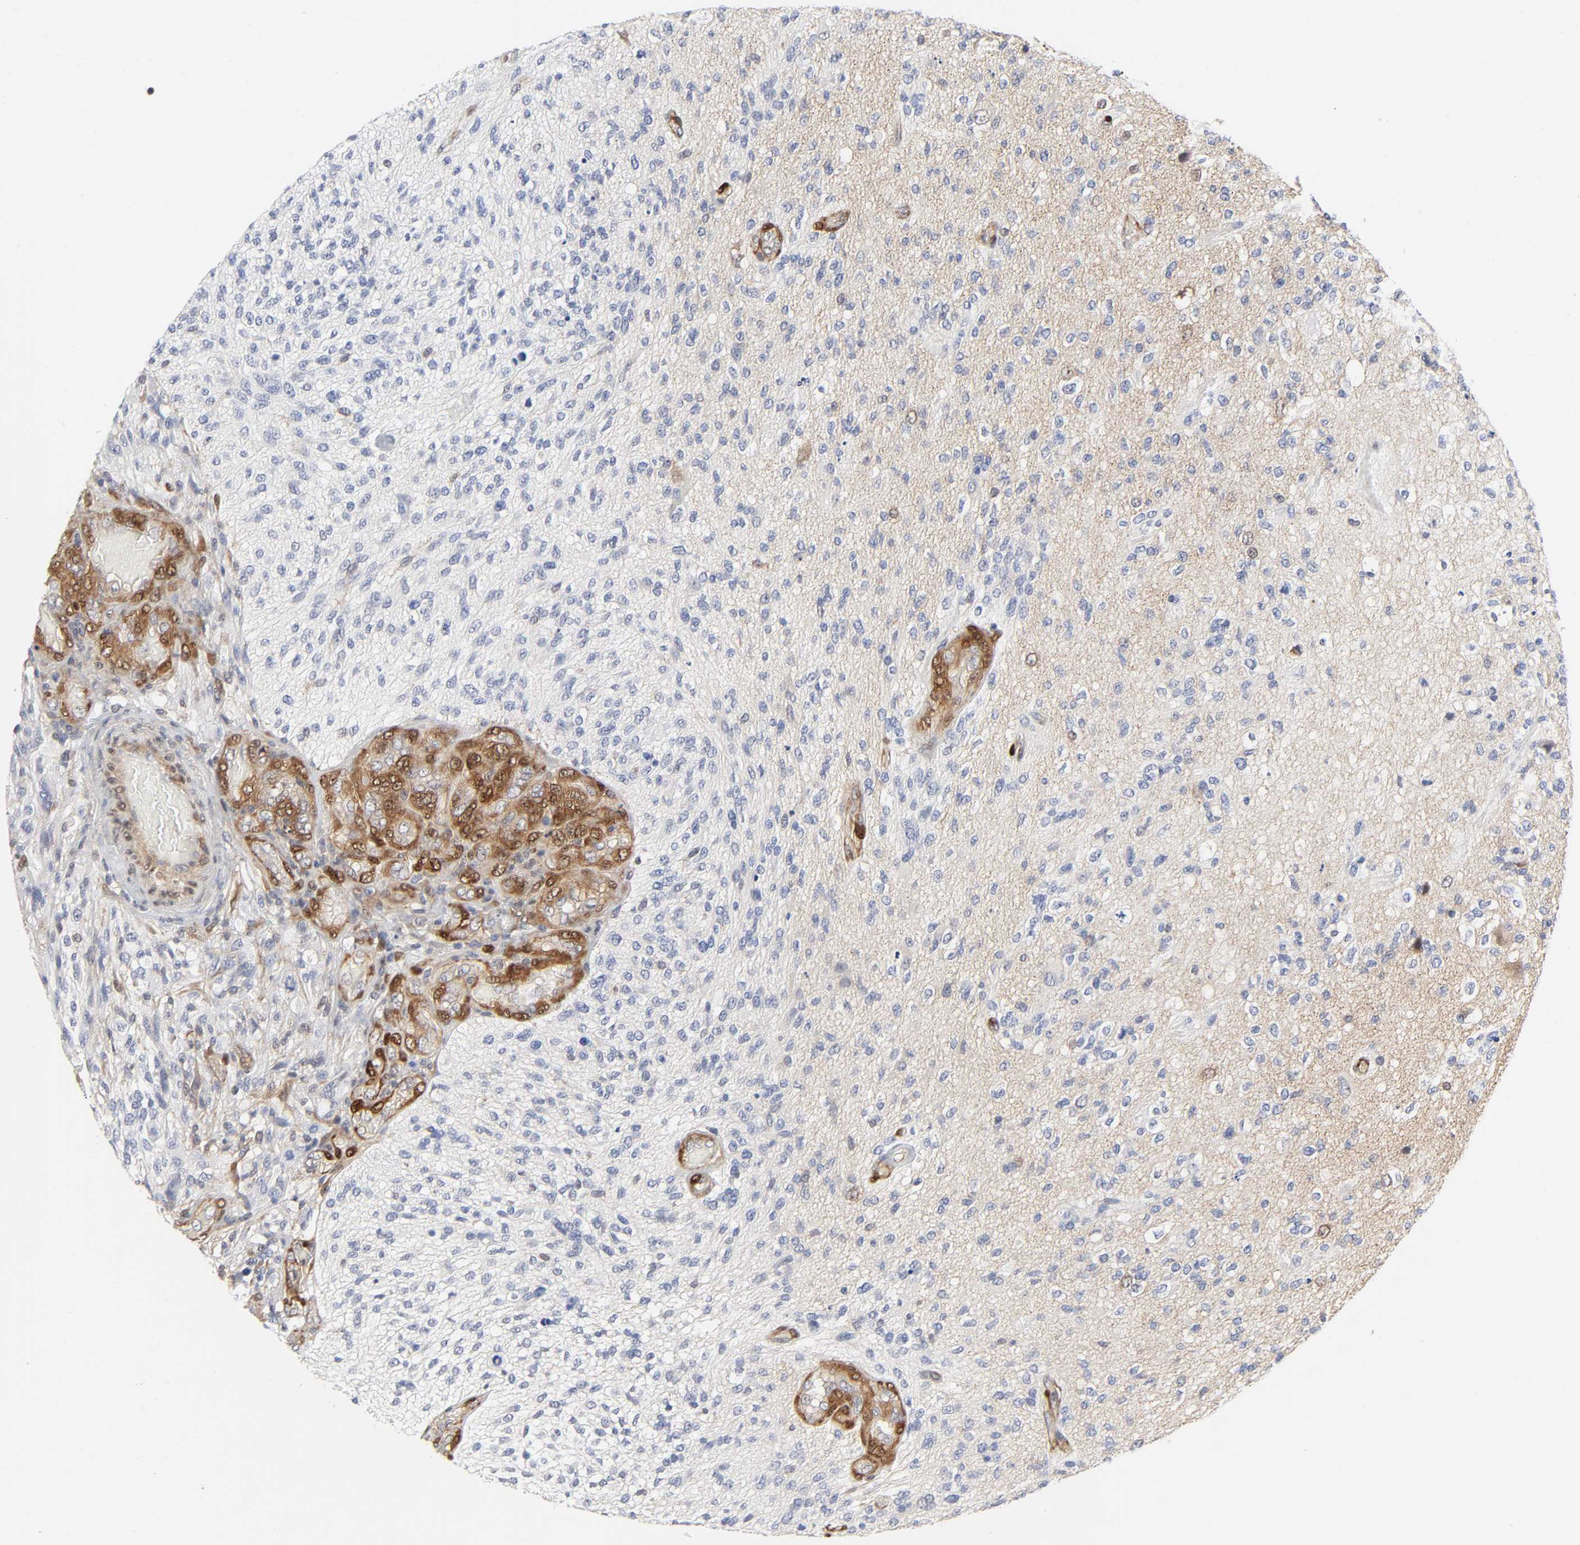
{"staining": {"intensity": "negative", "quantity": "none", "location": "none"}, "tissue": "glioma", "cell_type": "Tumor cells", "image_type": "cancer", "snomed": [{"axis": "morphology", "description": "Normal tissue, NOS"}, {"axis": "morphology", "description": "Glioma, malignant, High grade"}, {"axis": "topography", "description": "Cerebral cortex"}], "caption": "Glioma was stained to show a protein in brown. There is no significant staining in tumor cells.", "gene": "PTEN", "patient": {"sex": "male", "age": 75}}